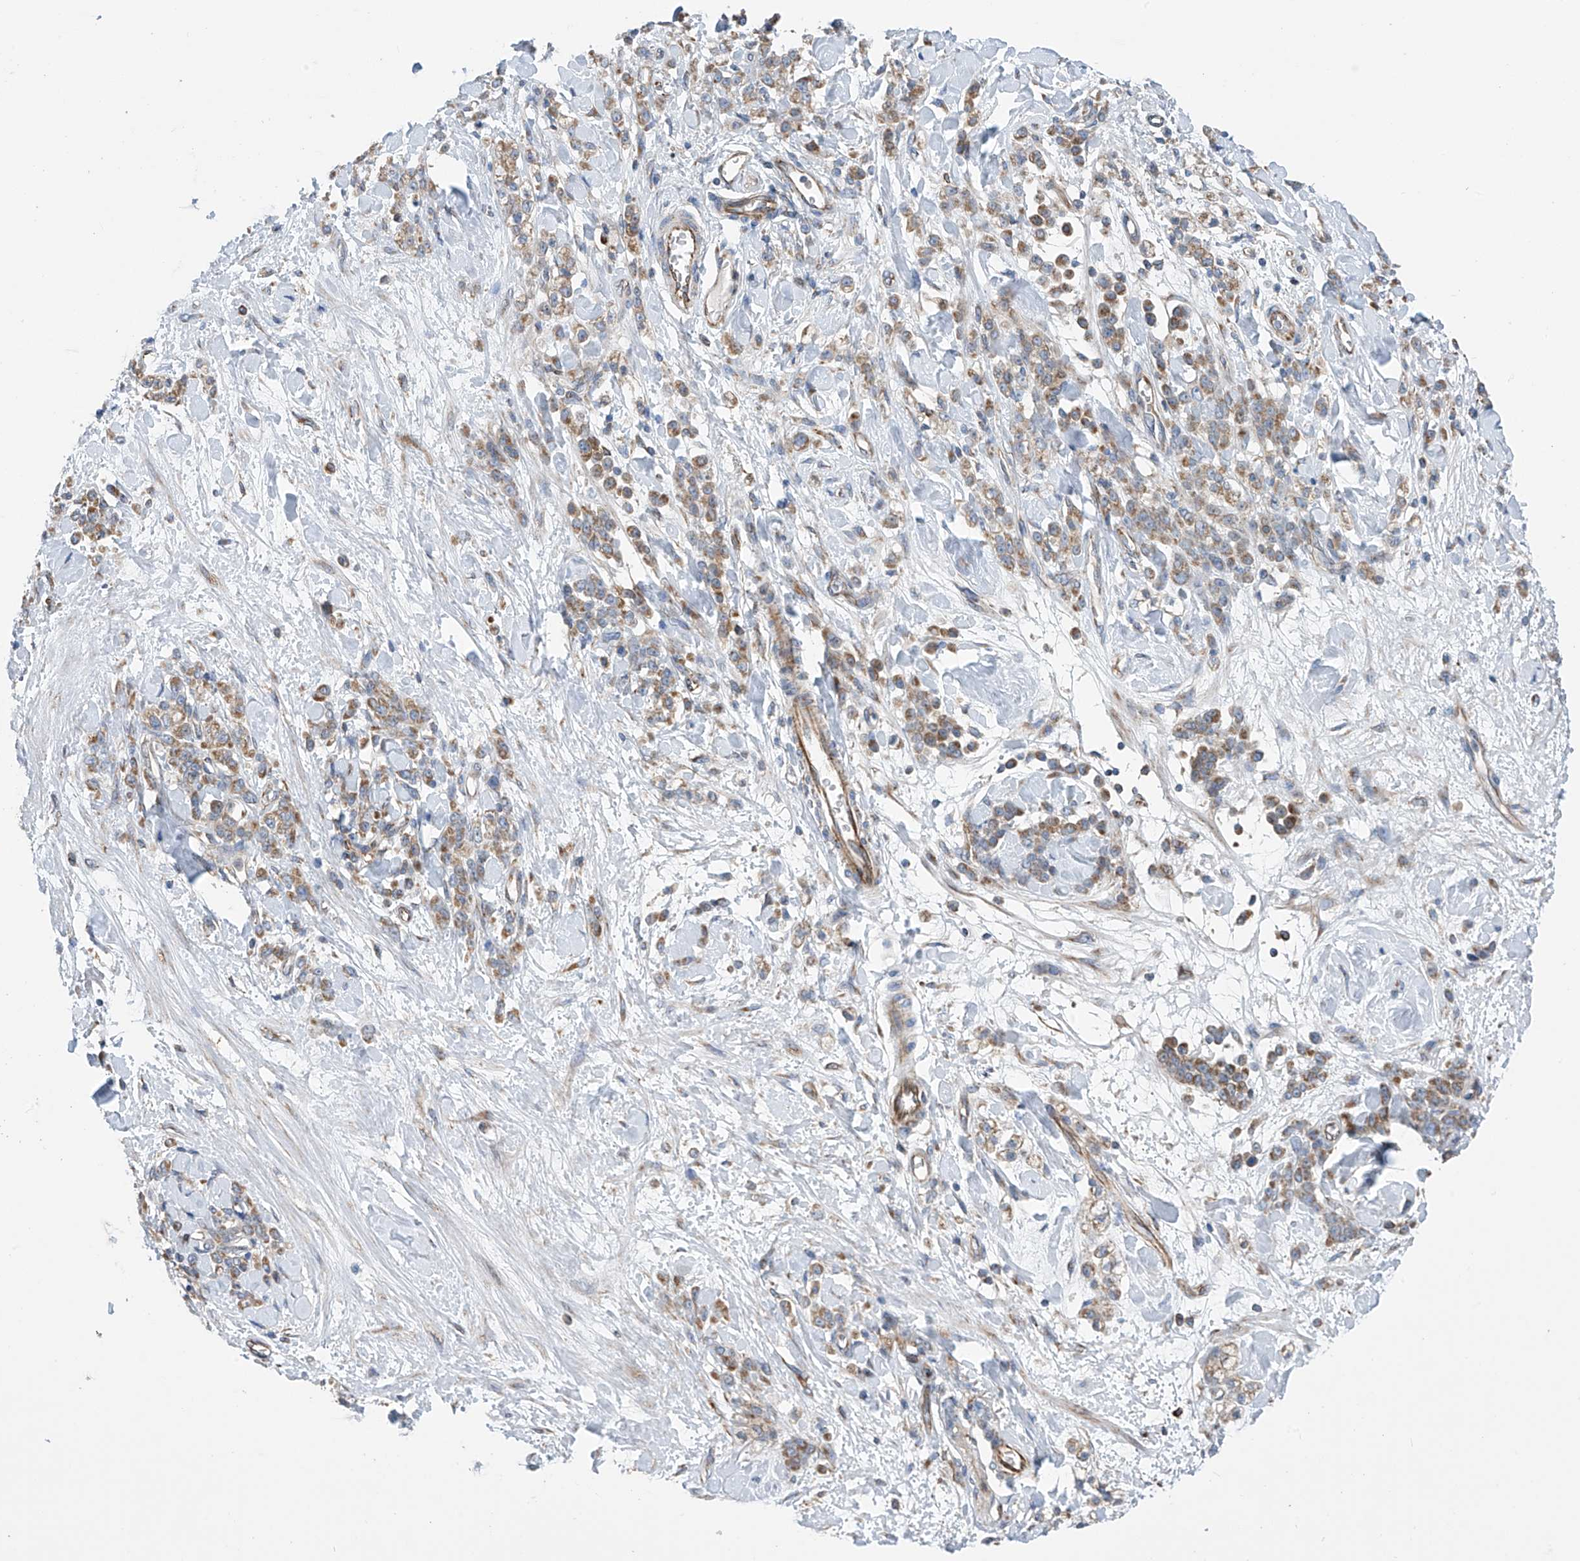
{"staining": {"intensity": "moderate", "quantity": ">75%", "location": "cytoplasmic/membranous"}, "tissue": "stomach cancer", "cell_type": "Tumor cells", "image_type": "cancer", "snomed": [{"axis": "morphology", "description": "Normal tissue, NOS"}, {"axis": "morphology", "description": "Adenocarcinoma, NOS"}, {"axis": "topography", "description": "Stomach"}], "caption": "A brown stain labels moderate cytoplasmic/membranous positivity of a protein in stomach cancer (adenocarcinoma) tumor cells. (DAB (3,3'-diaminobenzidine) IHC with brightfield microscopy, high magnification).", "gene": "EIF5B", "patient": {"sex": "male", "age": 82}}